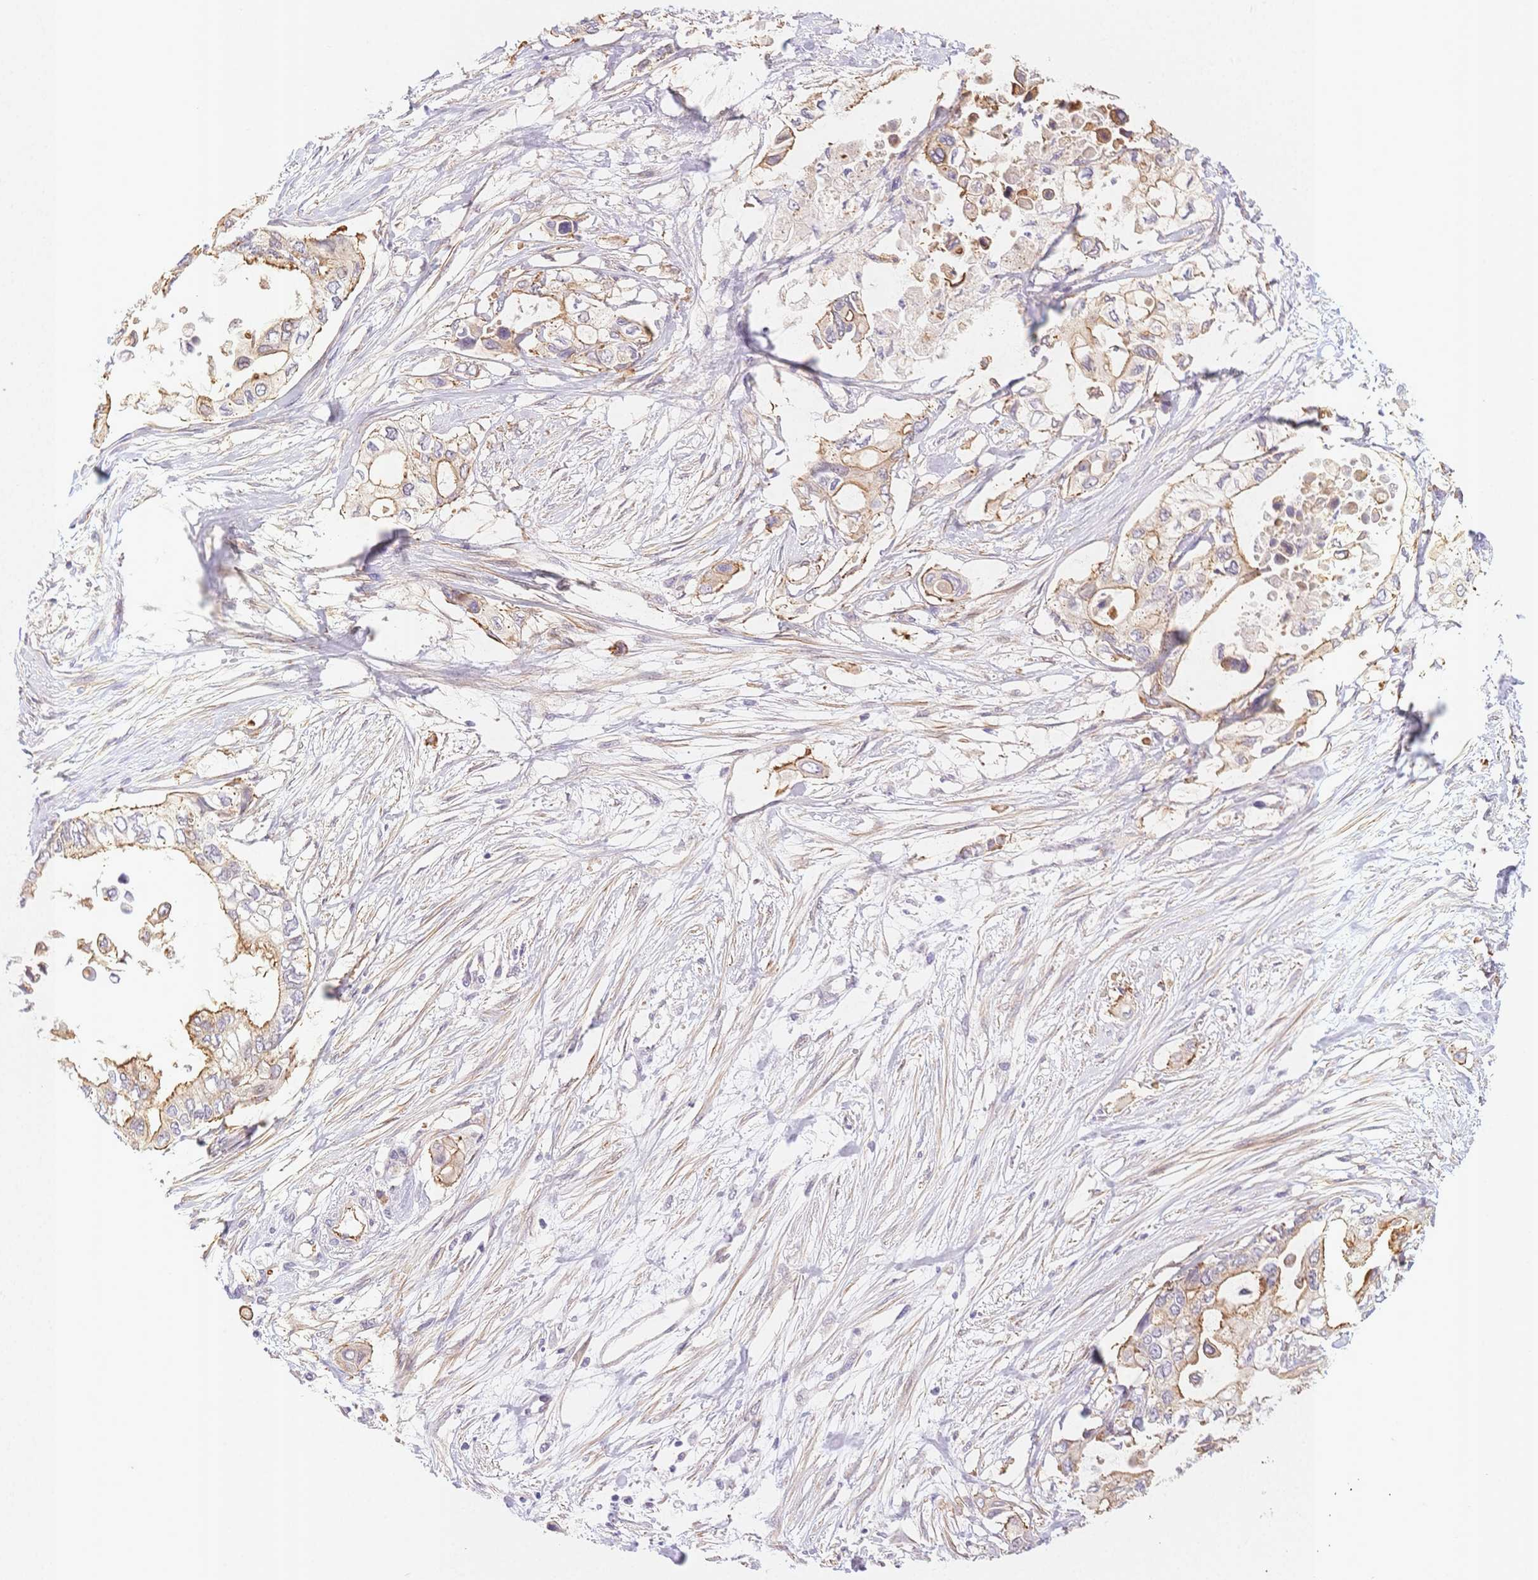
{"staining": {"intensity": "moderate", "quantity": "25%-75%", "location": "cytoplasmic/membranous"}, "tissue": "pancreatic cancer", "cell_type": "Tumor cells", "image_type": "cancer", "snomed": [{"axis": "morphology", "description": "Adenocarcinoma, NOS"}, {"axis": "topography", "description": "Pancreas"}], "caption": "An immunohistochemistry micrograph of neoplastic tissue is shown. Protein staining in brown shows moderate cytoplasmic/membranous positivity in pancreatic adenocarcinoma within tumor cells. (DAB = brown stain, brightfield microscopy at high magnification).", "gene": "CSN1S1", "patient": {"sex": "female", "age": 63}}